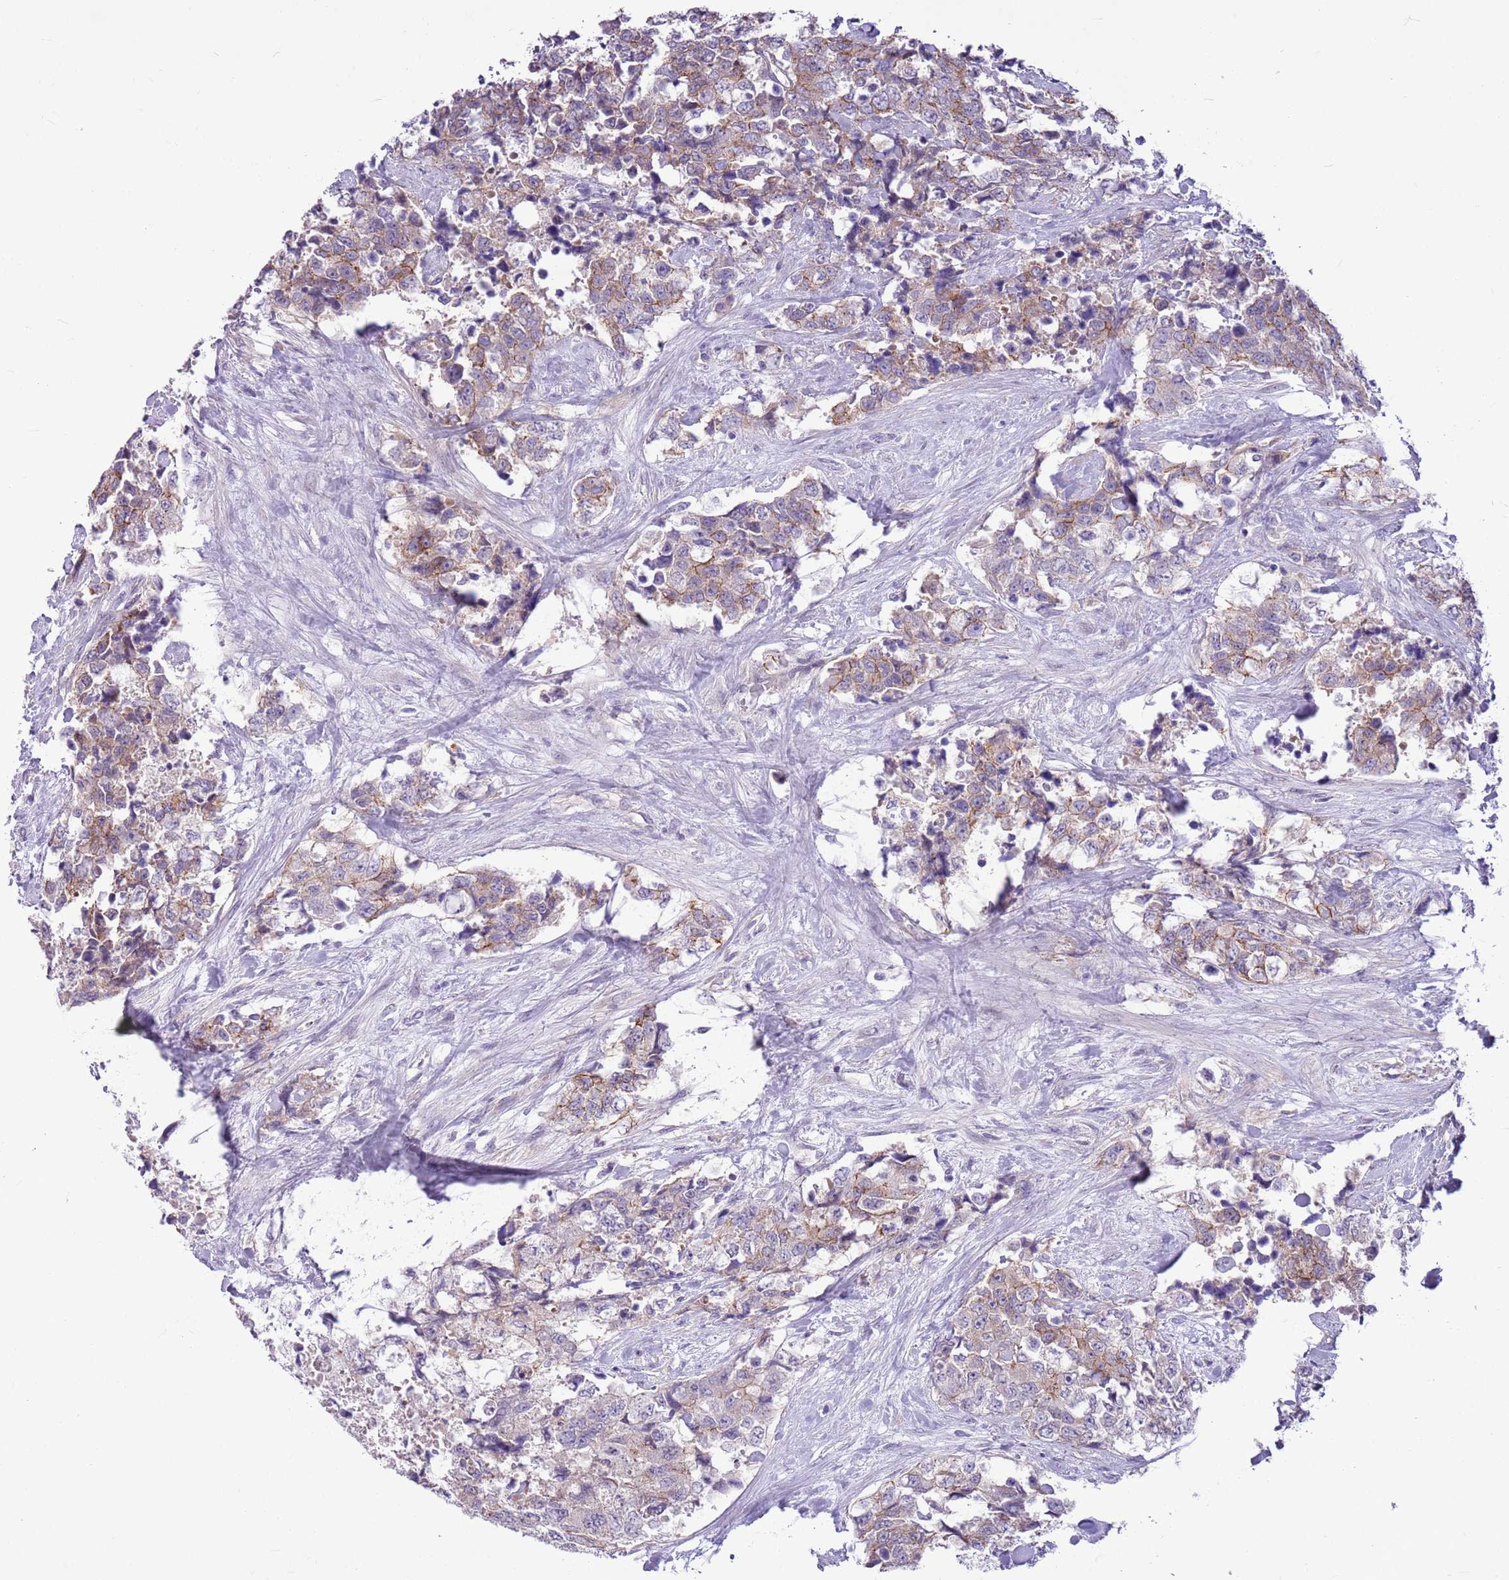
{"staining": {"intensity": "moderate", "quantity": "25%-75%", "location": "cytoplasmic/membranous"}, "tissue": "urothelial cancer", "cell_type": "Tumor cells", "image_type": "cancer", "snomed": [{"axis": "morphology", "description": "Urothelial carcinoma, High grade"}, {"axis": "topography", "description": "Urinary bladder"}], "caption": "Protein expression analysis of urothelial cancer exhibits moderate cytoplasmic/membranous positivity in about 25%-75% of tumor cells. Using DAB (3,3'-diaminobenzidine) (brown) and hematoxylin (blue) stains, captured at high magnification using brightfield microscopy.", "gene": "PARP8", "patient": {"sex": "female", "age": 78}}